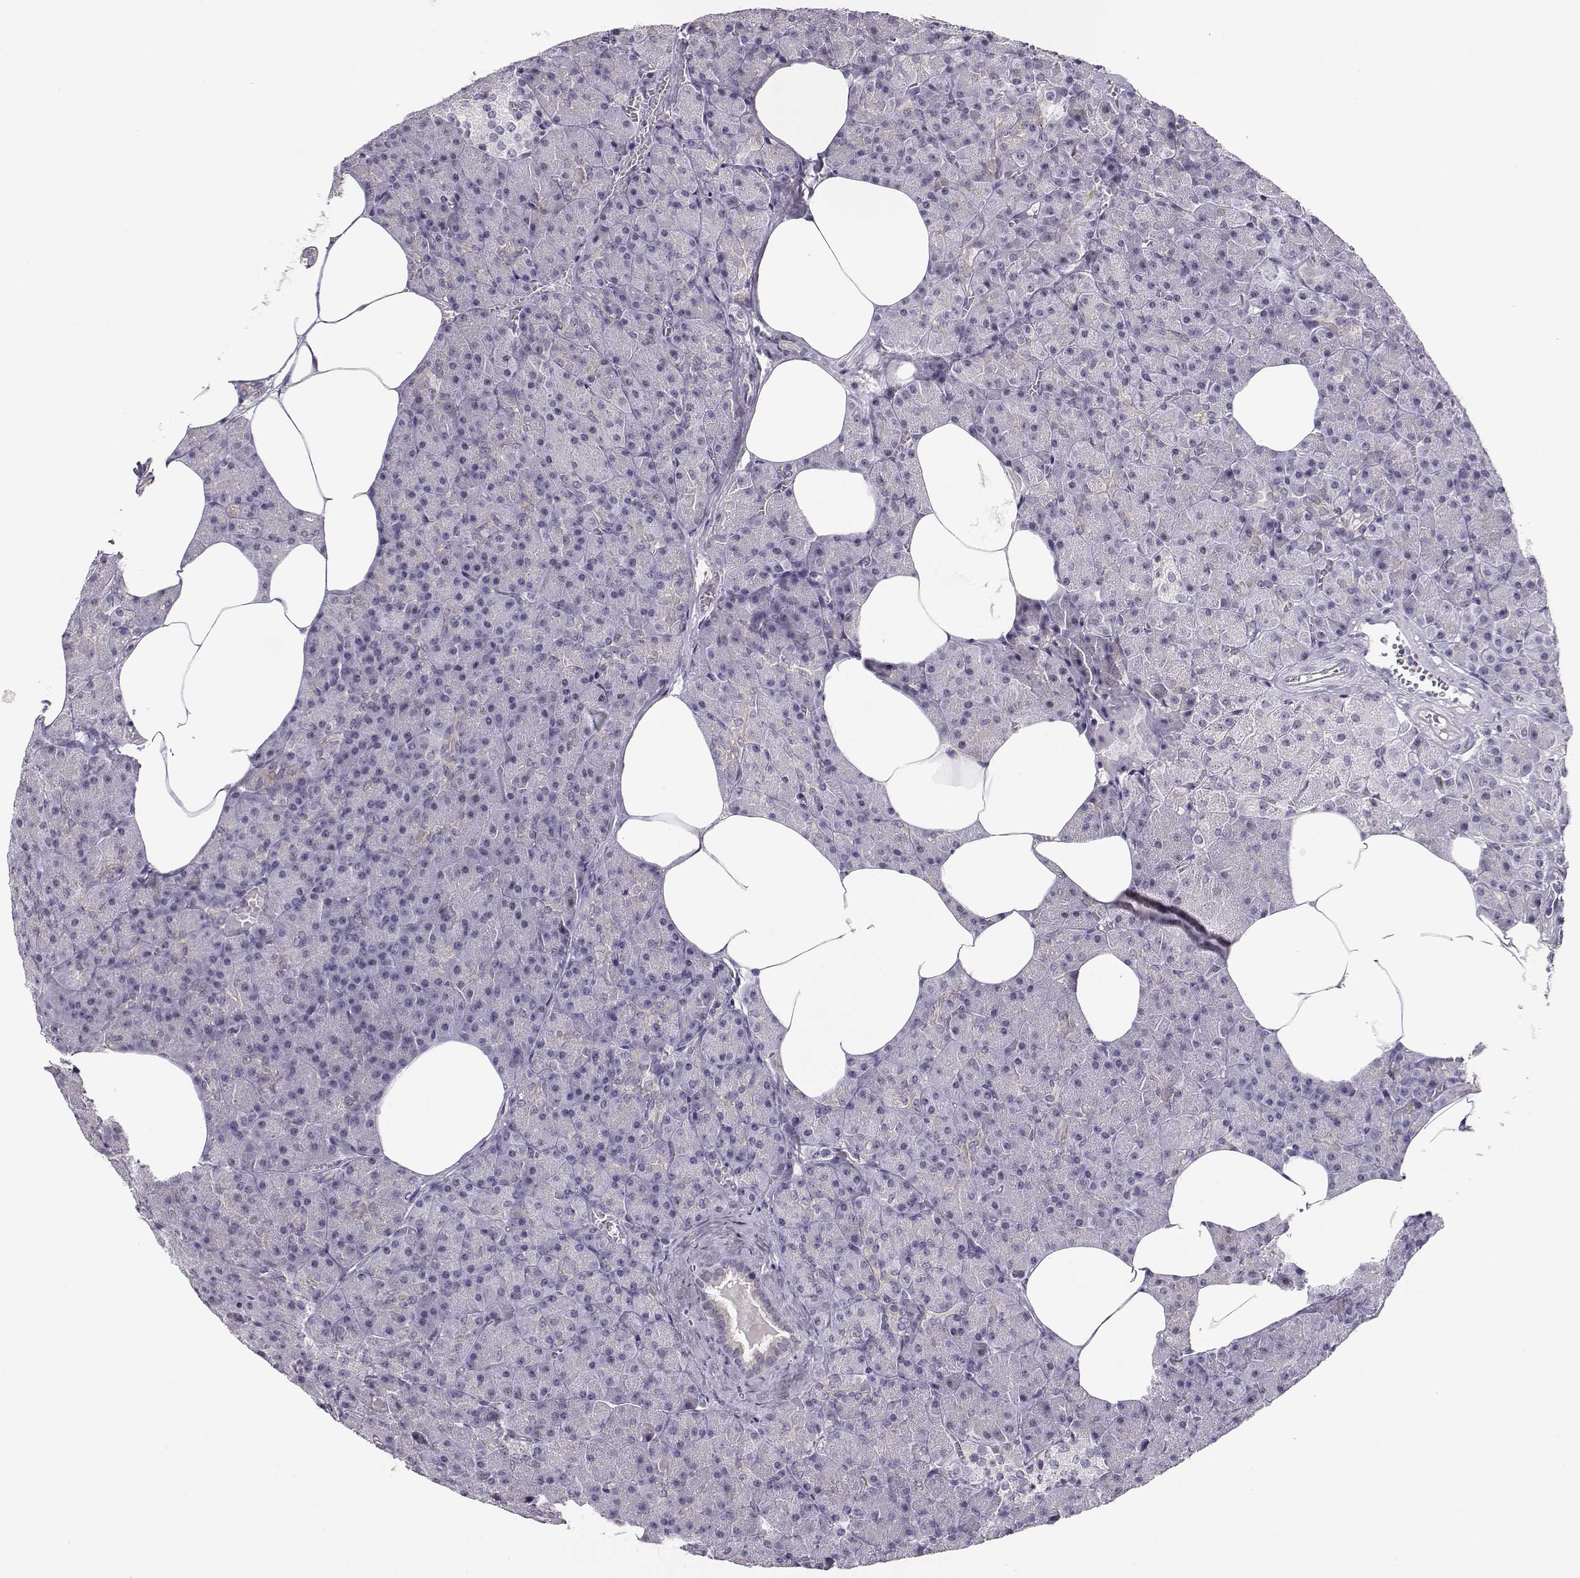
{"staining": {"intensity": "negative", "quantity": "none", "location": "none"}, "tissue": "pancreas", "cell_type": "Exocrine glandular cells", "image_type": "normal", "snomed": [{"axis": "morphology", "description": "Normal tissue, NOS"}, {"axis": "topography", "description": "Pancreas"}], "caption": "The immunohistochemistry photomicrograph has no significant positivity in exocrine glandular cells of pancreas.", "gene": "TEPP", "patient": {"sex": "female", "age": 45}}